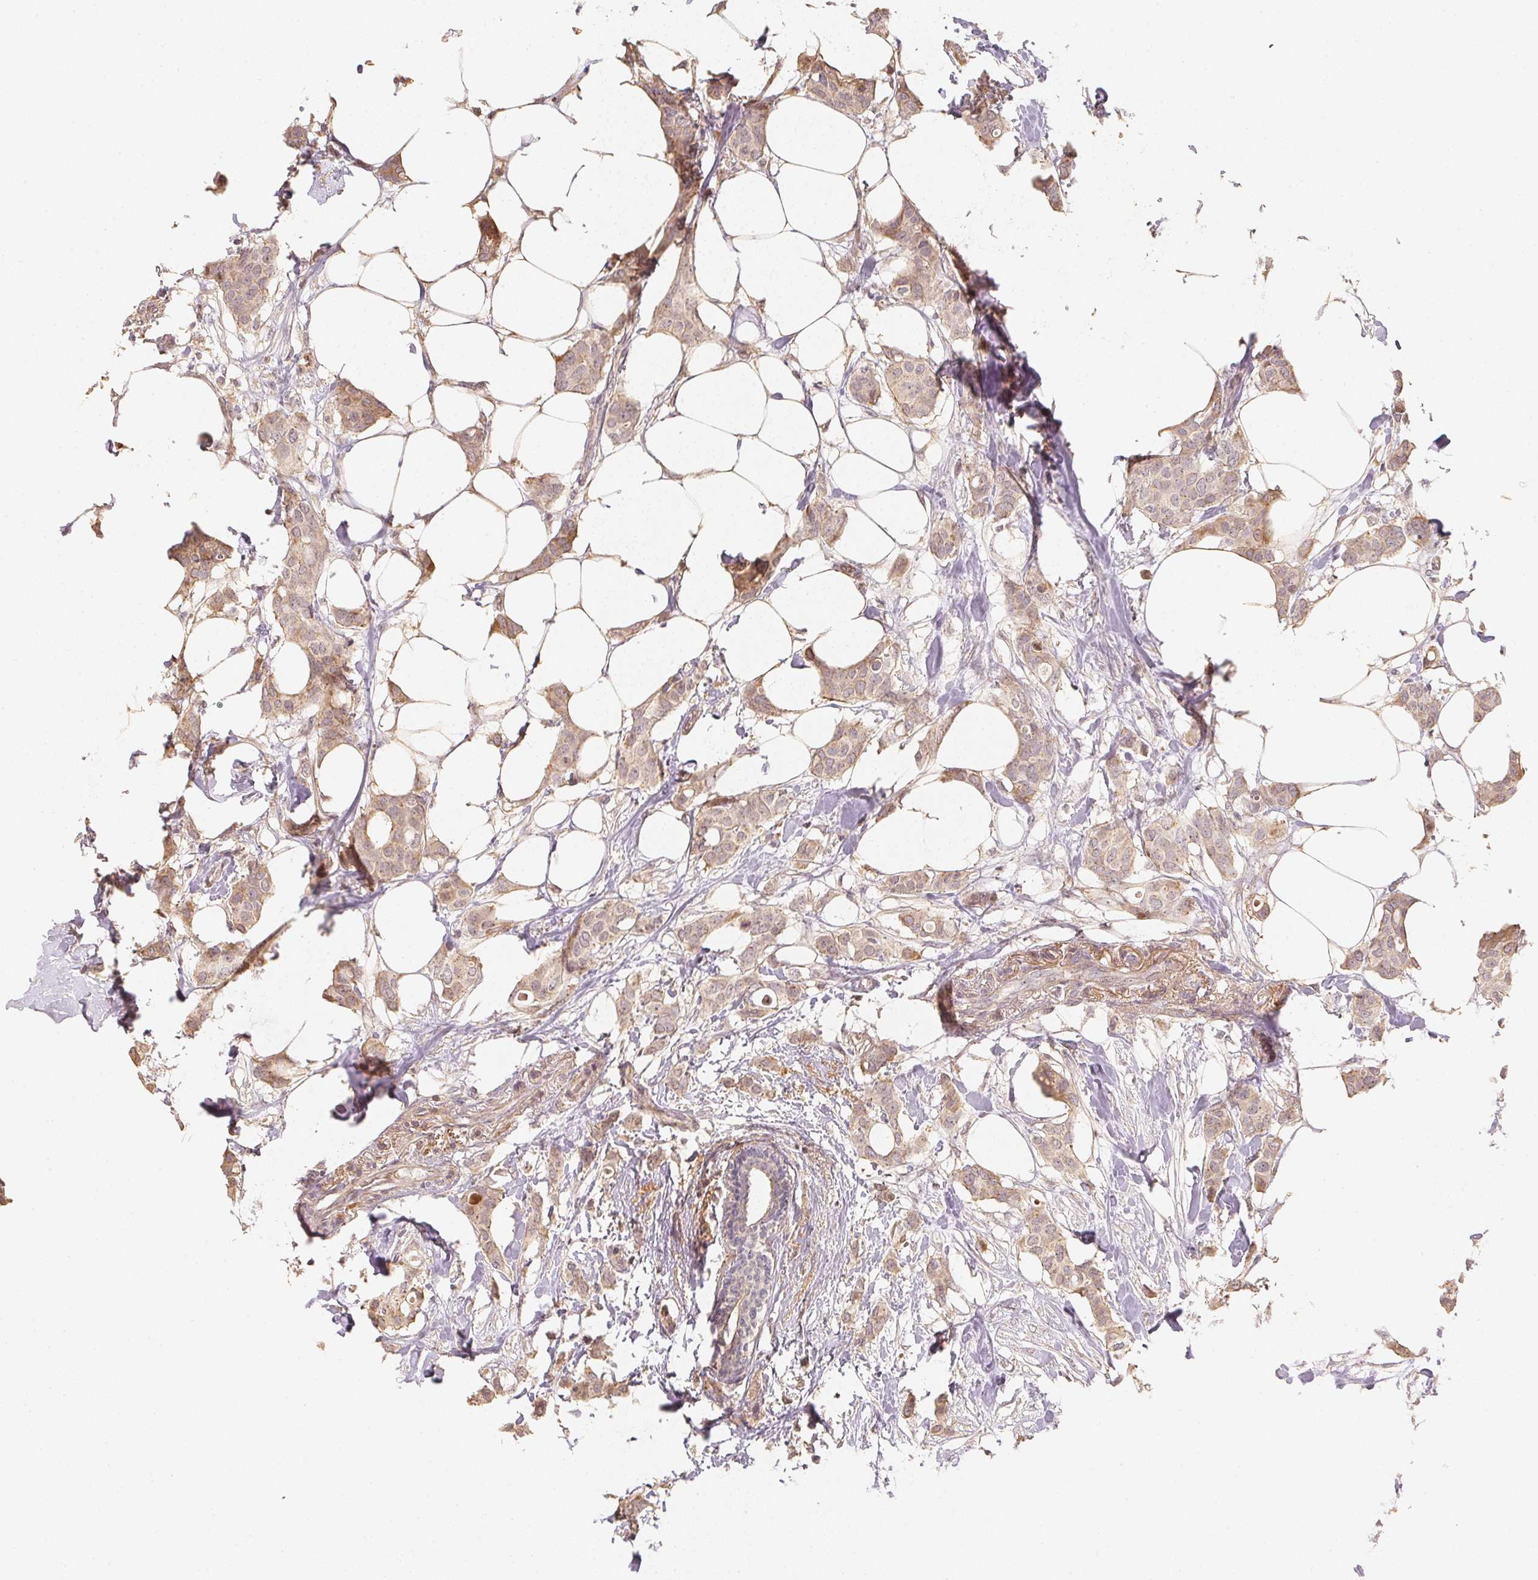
{"staining": {"intensity": "negative", "quantity": "none", "location": "none"}, "tissue": "breast cancer", "cell_type": "Tumor cells", "image_type": "cancer", "snomed": [{"axis": "morphology", "description": "Duct carcinoma"}, {"axis": "topography", "description": "Breast"}], "caption": "High power microscopy histopathology image of an IHC image of breast infiltrating ductal carcinoma, revealing no significant staining in tumor cells. (DAB (3,3'-diaminobenzidine) immunohistochemistry visualized using brightfield microscopy, high magnification).", "gene": "SERPINE1", "patient": {"sex": "female", "age": 62}}